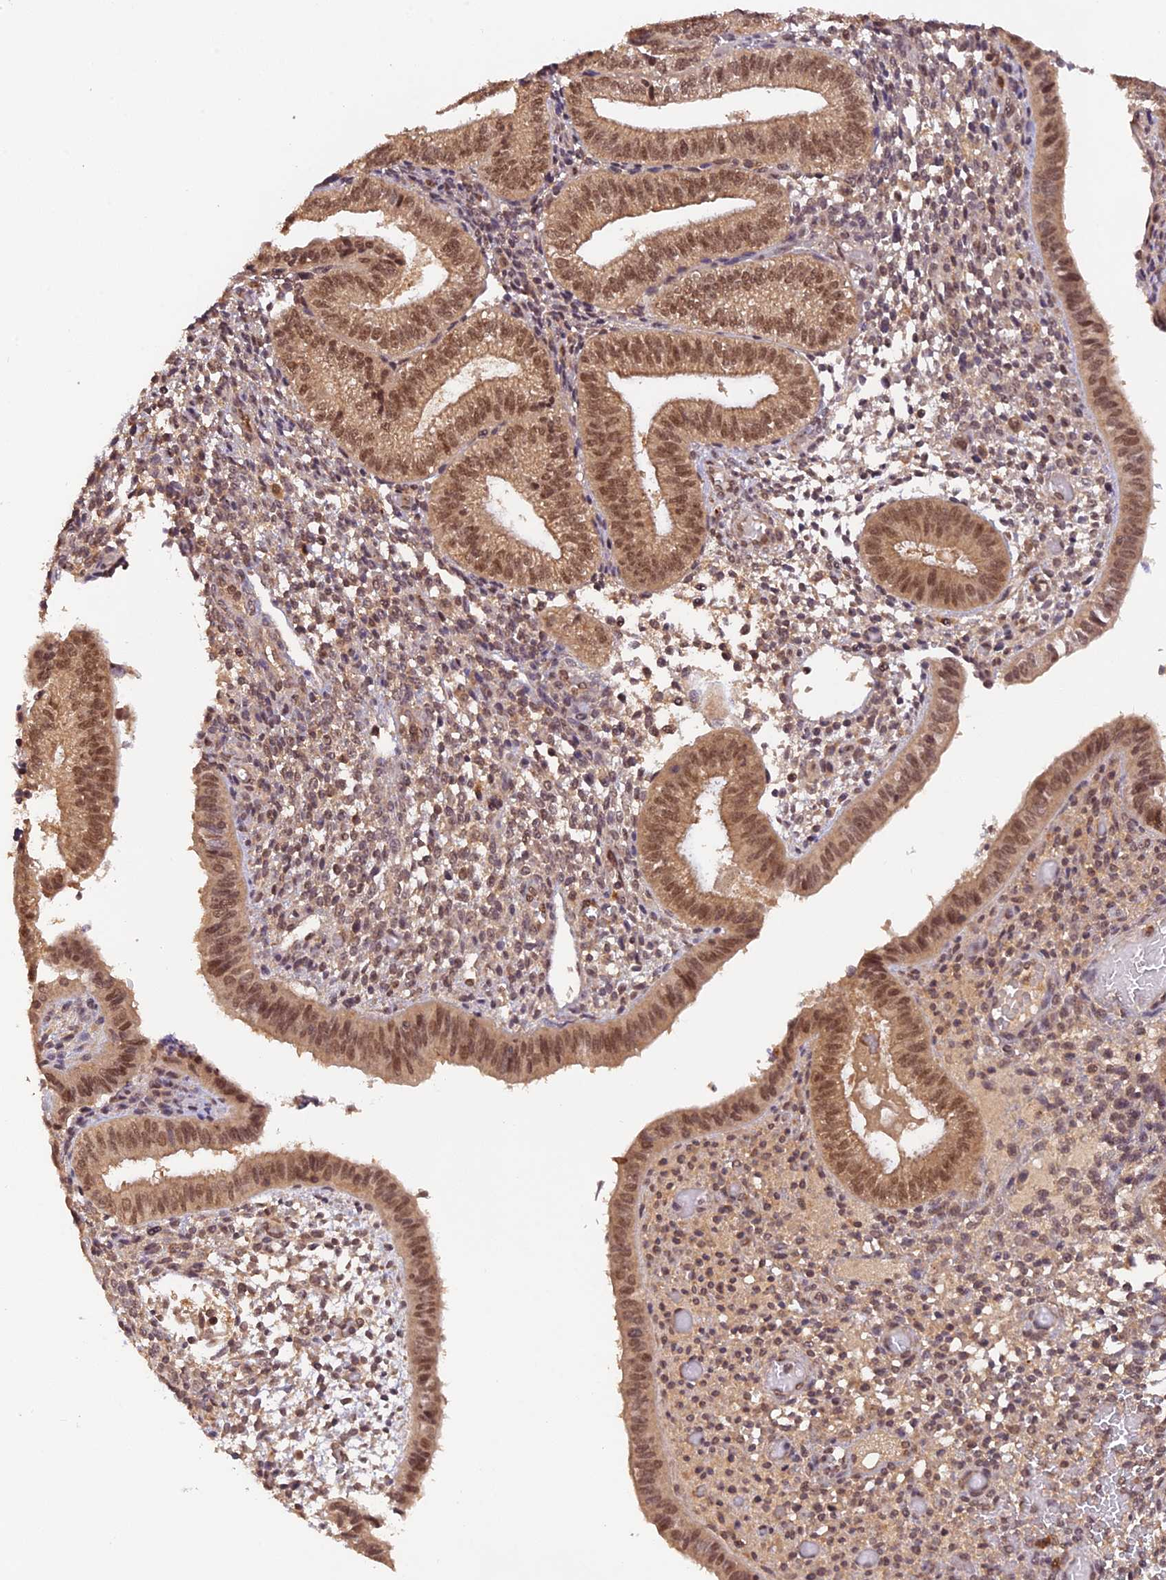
{"staining": {"intensity": "moderate", "quantity": "25%-75%", "location": "cytoplasmic/membranous,nuclear"}, "tissue": "endometrium", "cell_type": "Cells in endometrial stroma", "image_type": "normal", "snomed": [{"axis": "morphology", "description": "Normal tissue, NOS"}, {"axis": "topography", "description": "Endometrium"}], "caption": "IHC photomicrograph of unremarkable endometrium: human endometrium stained using immunohistochemistry demonstrates medium levels of moderate protein expression localized specifically in the cytoplasmic/membranous,nuclear of cells in endometrial stroma, appearing as a cytoplasmic/membranous,nuclear brown color.", "gene": "ZNF436", "patient": {"sex": "female", "age": 34}}